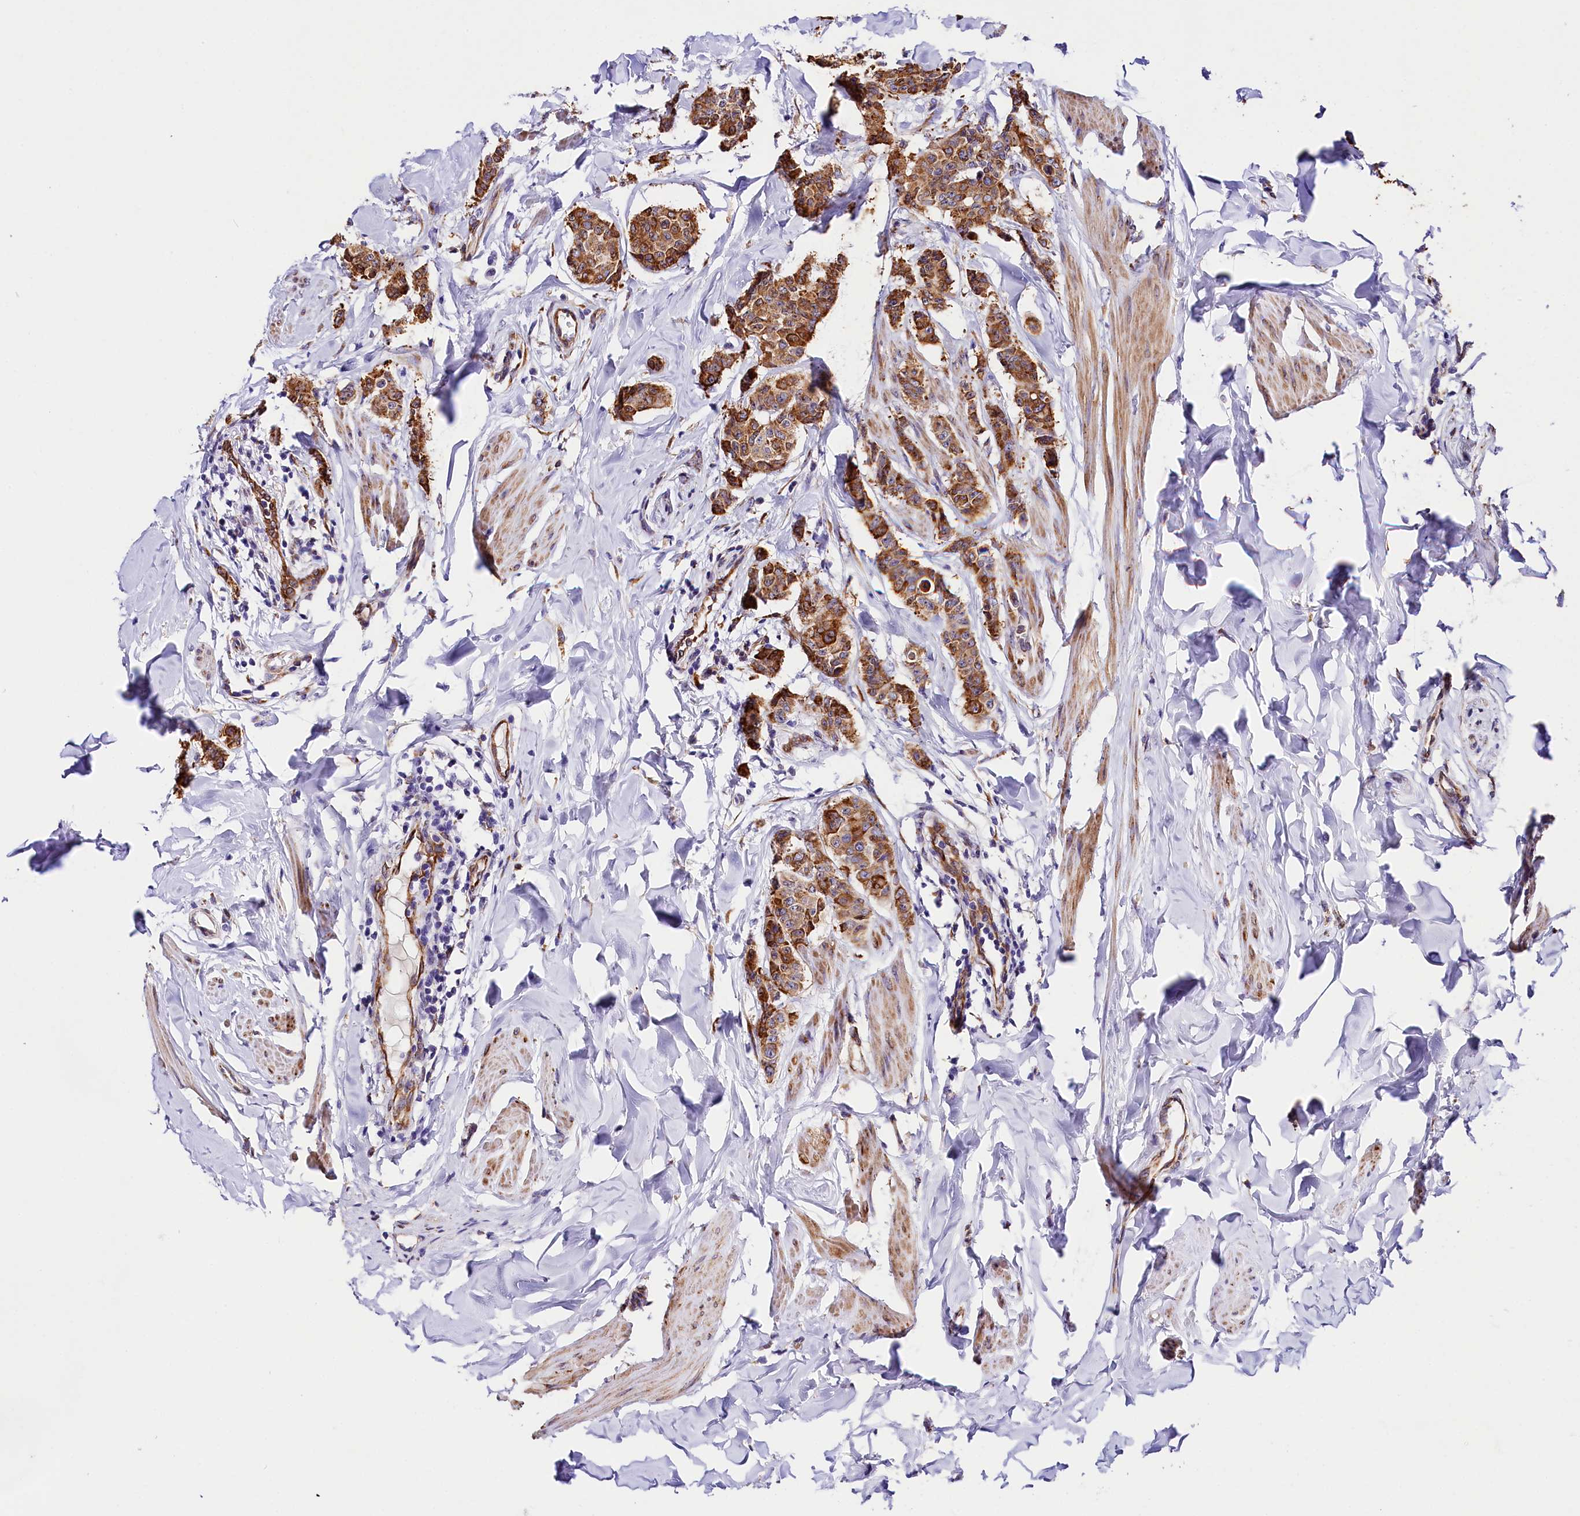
{"staining": {"intensity": "moderate", "quantity": ">75%", "location": "cytoplasmic/membranous"}, "tissue": "breast cancer", "cell_type": "Tumor cells", "image_type": "cancer", "snomed": [{"axis": "morphology", "description": "Duct carcinoma"}, {"axis": "topography", "description": "Breast"}], "caption": "Protein staining displays moderate cytoplasmic/membranous expression in about >75% of tumor cells in infiltrating ductal carcinoma (breast).", "gene": "ITGA1", "patient": {"sex": "female", "age": 40}}